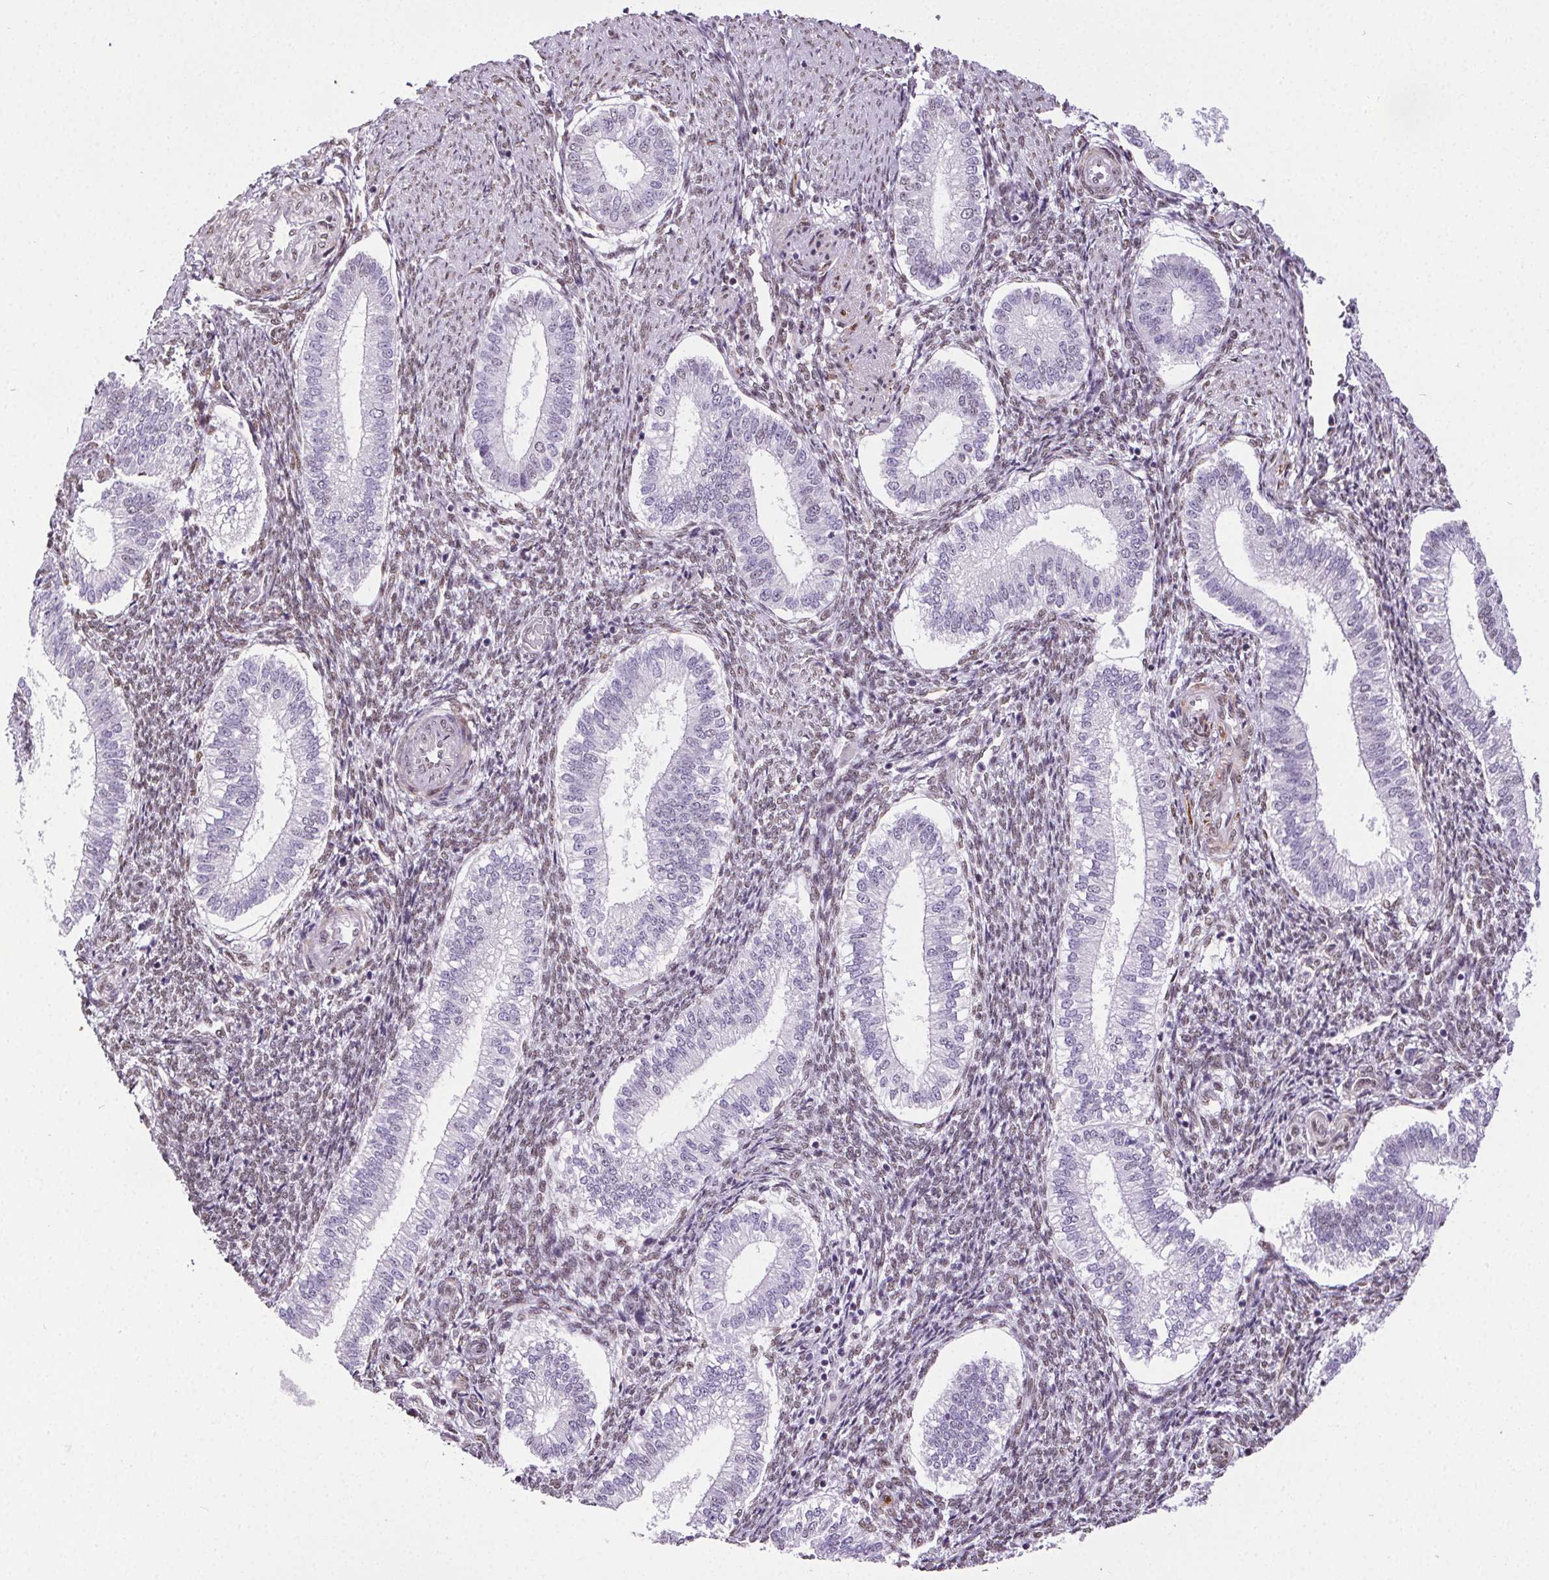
{"staining": {"intensity": "moderate", "quantity": "25%-75%", "location": "nuclear"}, "tissue": "endometrium", "cell_type": "Cells in endometrial stroma", "image_type": "normal", "snomed": [{"axis": "morphology", "description": "Normal tissue, NOS"}, {"axis": "topography", "description": "Endometrium"}], "caption": "IHC (DAB (3,3'-diaminobenzidine)) staining of normal human endometrium displays moderate nuclear protein staining in about 25%-75% of cells in endometrial stroma.", "gene": "GP6", "patient": {"sex": "female", "age": 25}}